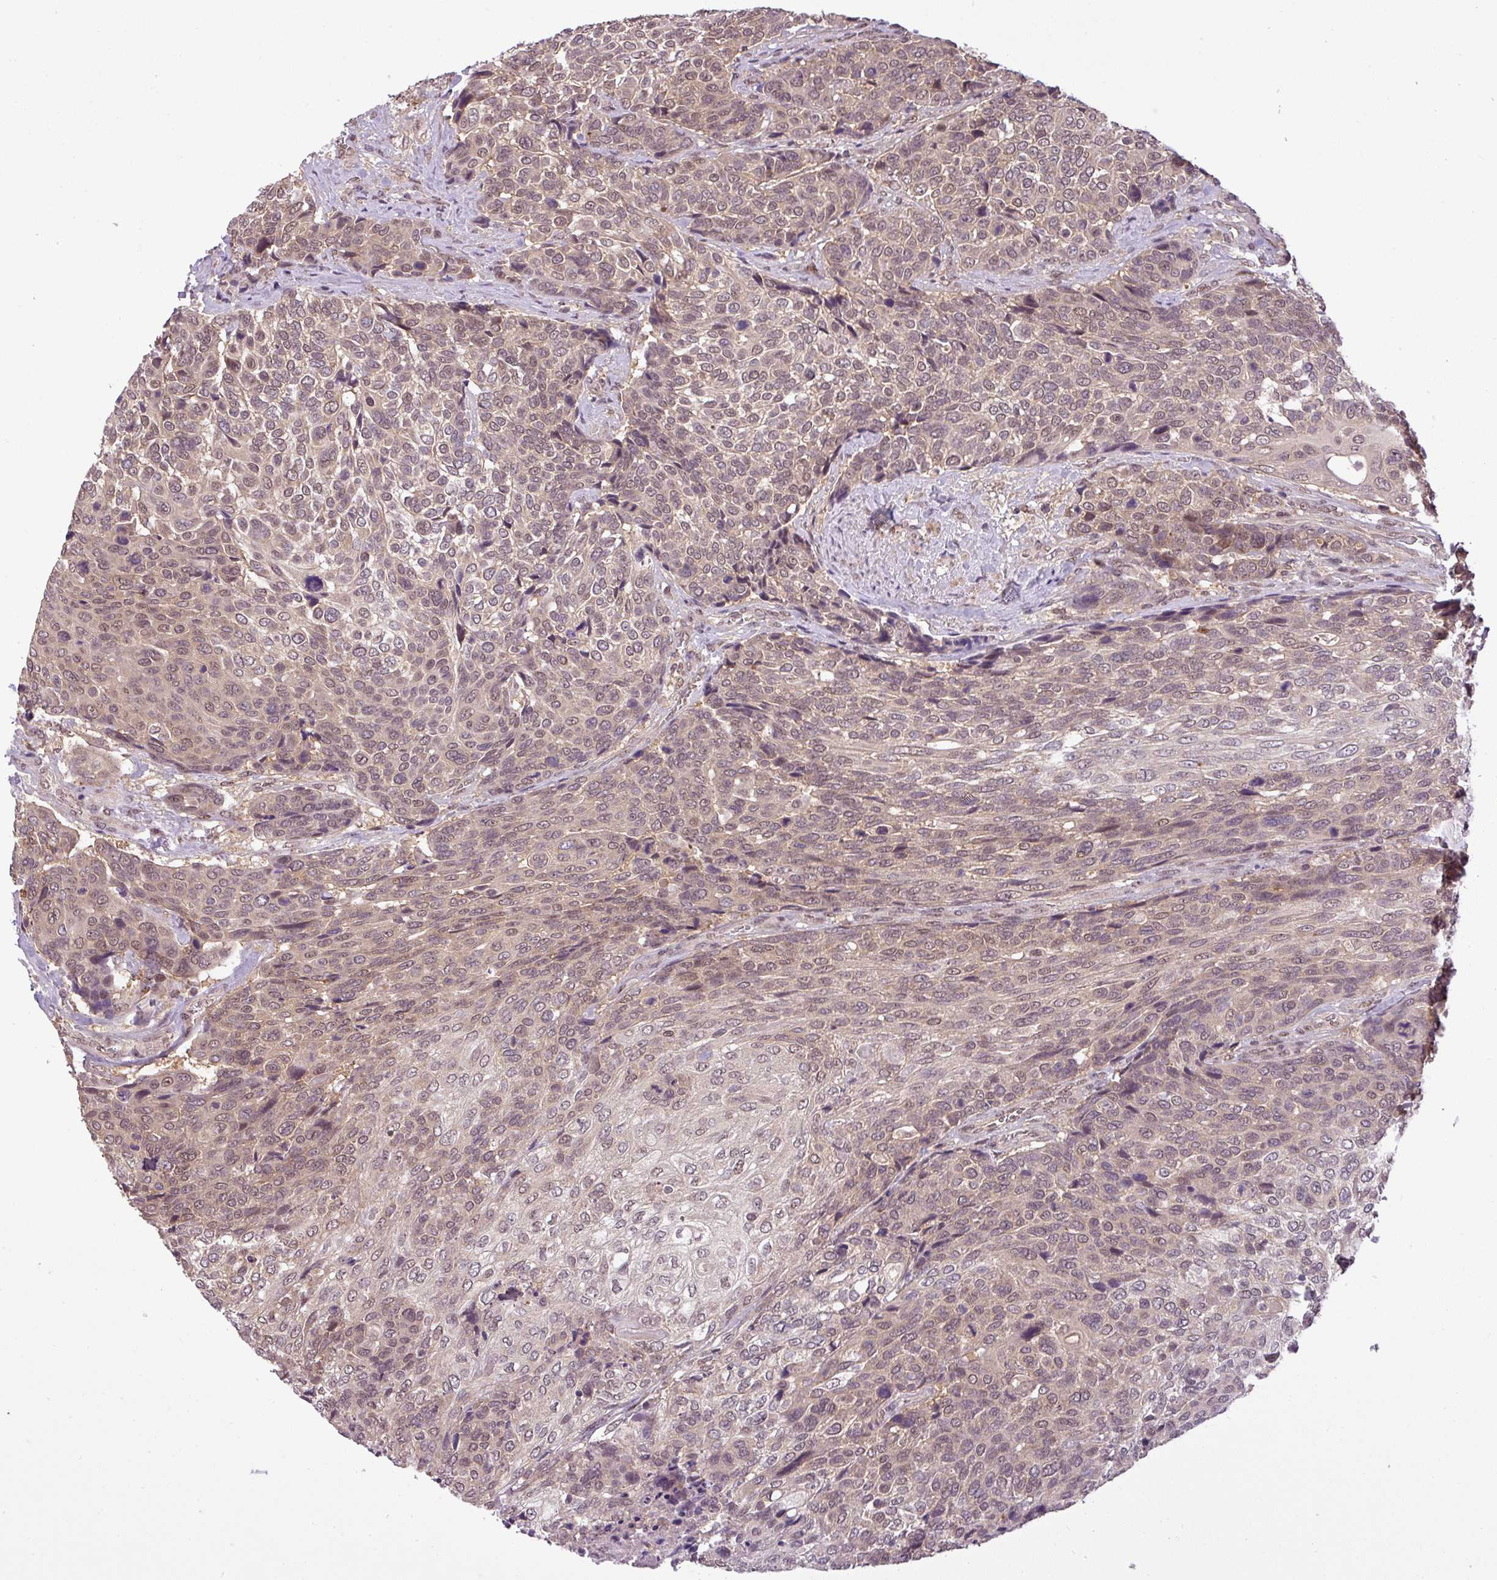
{"staining": {"intensity": "weak", "quantity": ">75%", "location": "cytoplasmic/membranous,nuclear"}, "tissue": "urothelial cancer", "cell_type": "Tumor cells", "image_type": "cancer", "snomed": [{"axis": "morphology", "description": "Urothelial carcinoma, High grade"}, {"axis": "topography", "description": "Urinary bladder"}], "caption": "High-grade urothelial carcinoma stained for a protein (brown) reveals weak cytoplasmic/membranous and nuclear positive staining in approximately >75% of tumor cells.", "gene": "MFHAS1", "patient": {"sex": "female", "age": 70}}